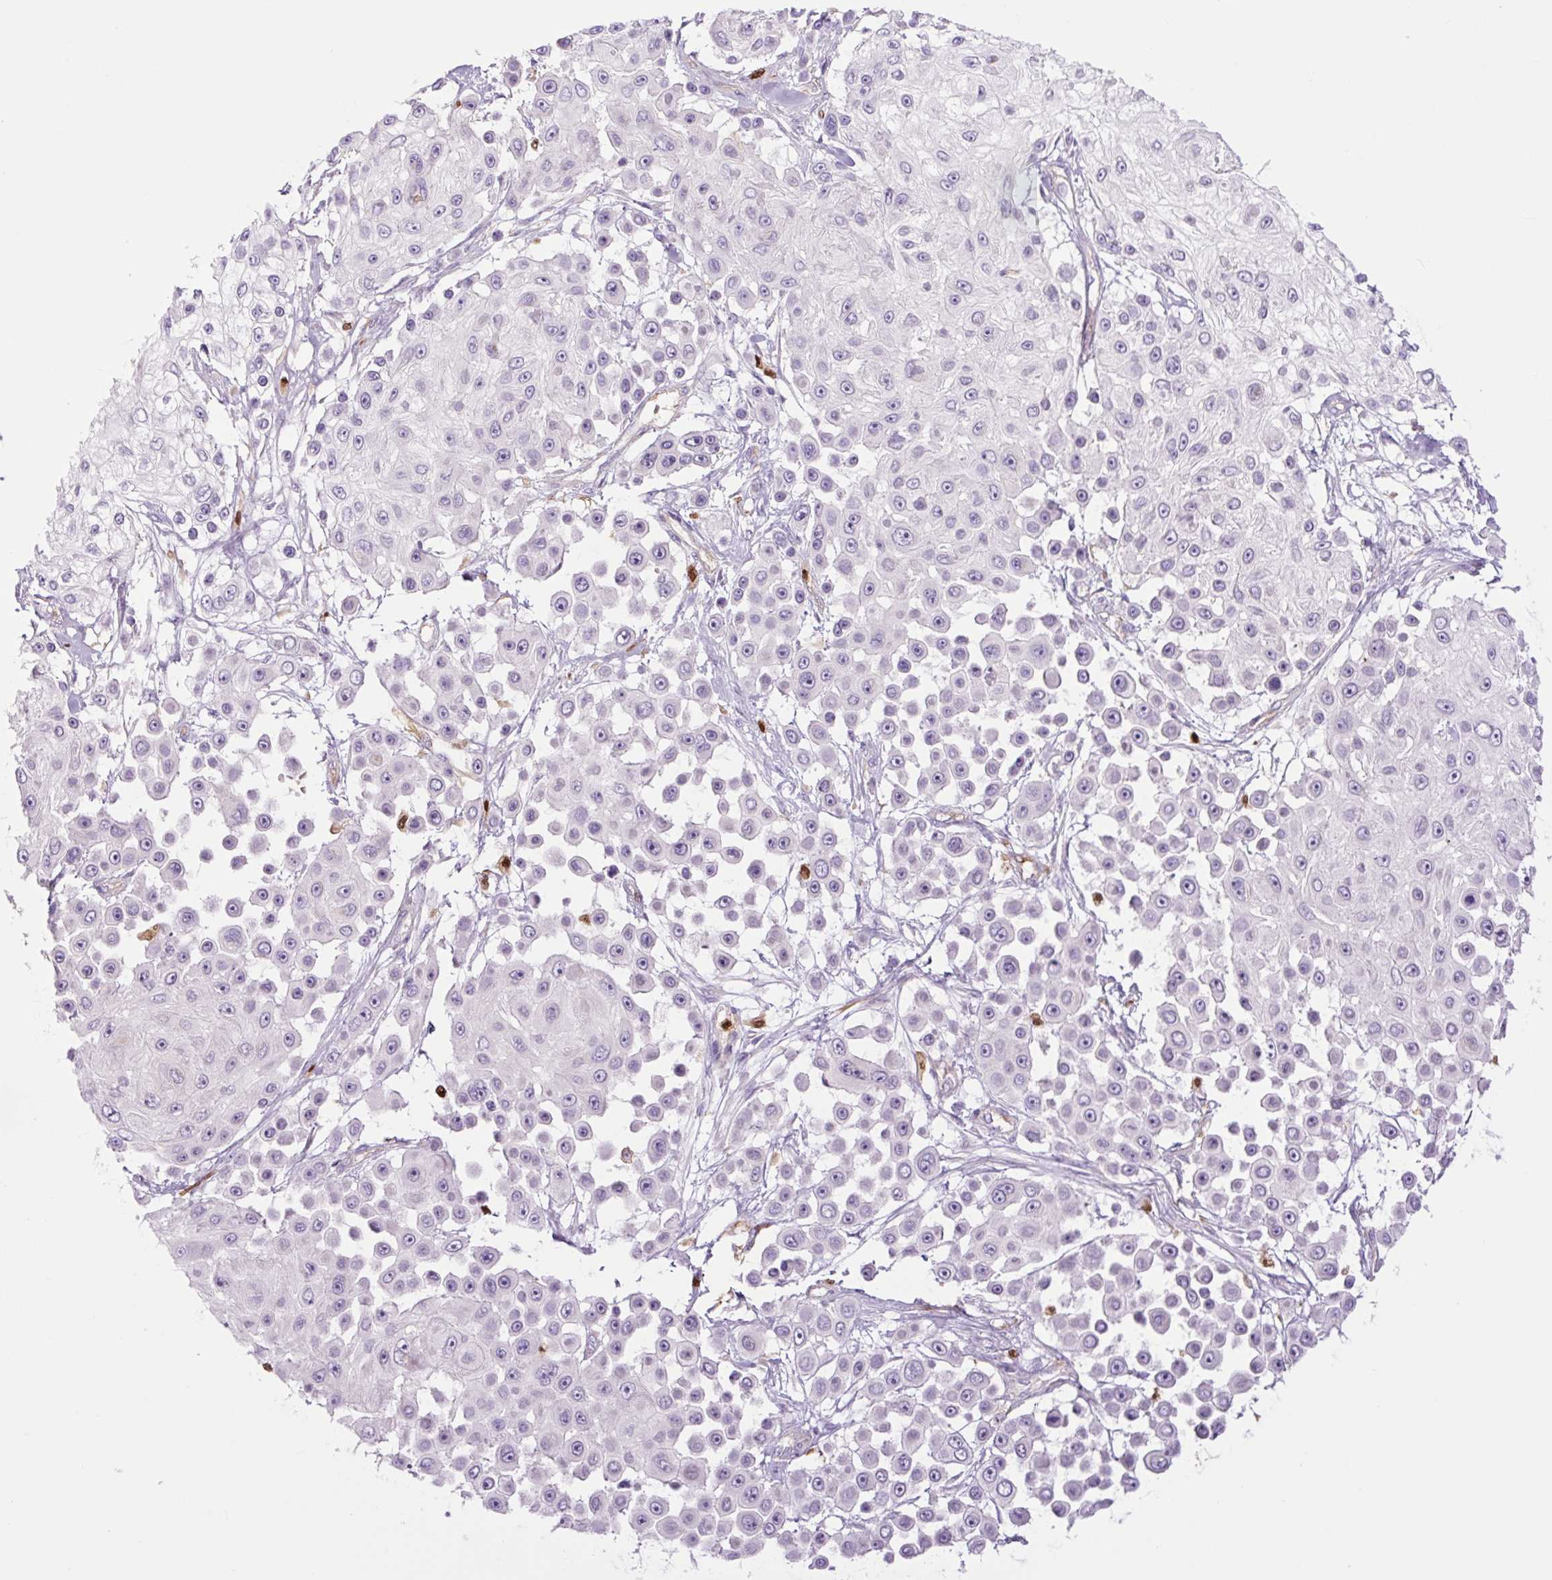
{"staining": {"intensity": "negative", "quantity": "none", "location": "none"}, "tissue": "skin cancer", "cell_type": "Tumor cells", "image_type": "cancer", "snomed": [{"axis": "morphology", "description": "Squamous cell carcinoma, NOS"}, {"axis": "topography", "description": "Skin"}], "caption": "There is no significant expression in tumor cells of skin cancer.", "gene": "SPI1", "patient": {"sex": "male", "age": 67}}